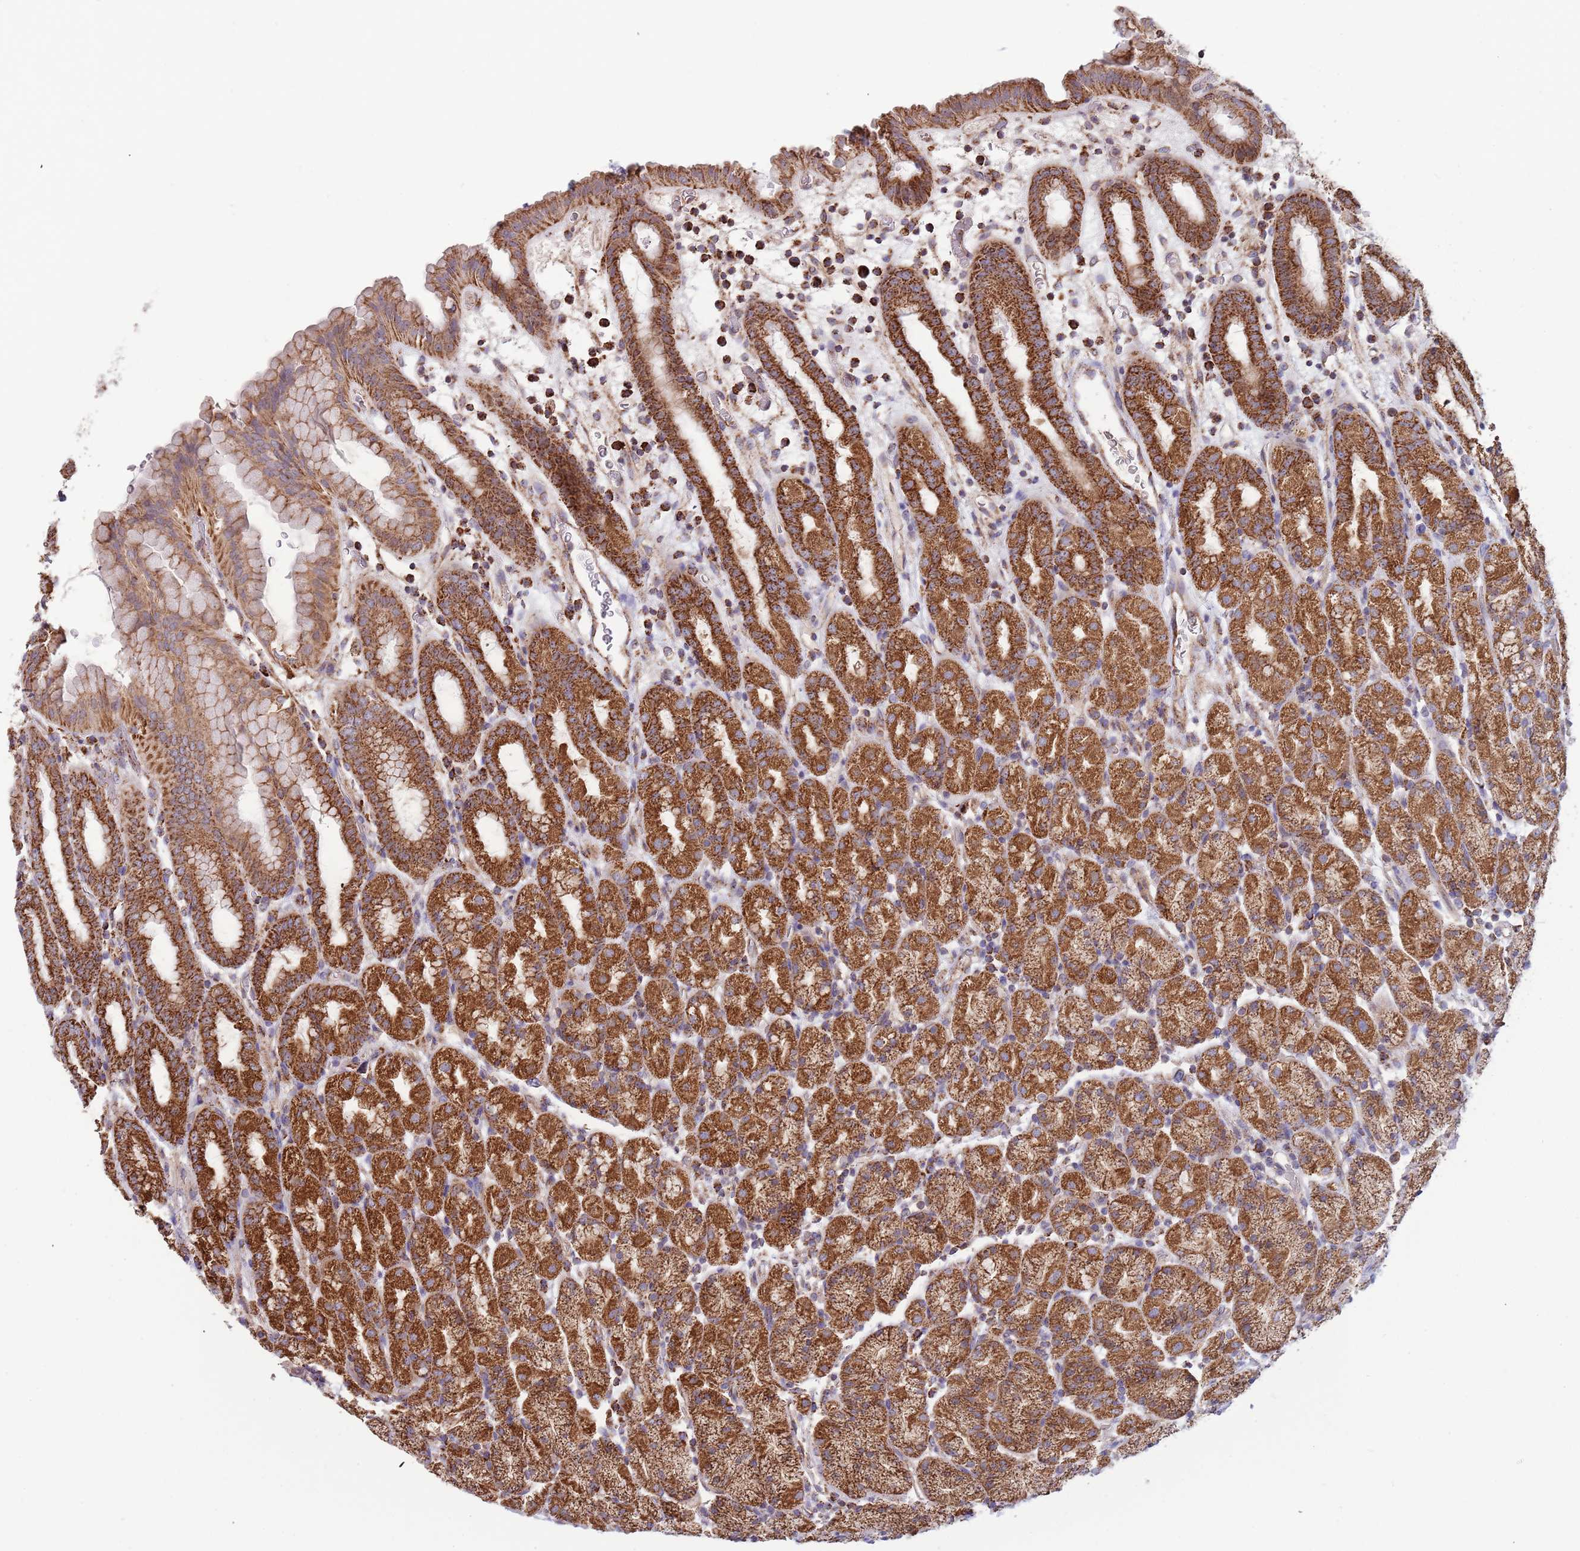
{"staining": {"intensity": "strong", "quantity": ">75%", "location": "cytoplasmic/membranous"}, "tissue": "stomach", "cell_type": "Glandular cells", "image_type": "normal", "snomed": [{"axis": "morphology", "description": "Normal tissue, NOS"}, {"axis": "topography", "description": "Stomach, upper"}, {"axis": "topography", "description": "Stomach, lower"}, {"axis": "topography", "description": "Small intestine"}], "caption": "DAB immunohistochemical staining of normal stomach exhibits strong cytoplasmic/membranous protein staining in about >75% of glandular cells. (Brightfield microscopy of DAB IHC at high magnification).", "gene": "VPS16", "patient": {"sex": "male", "age": 68}}